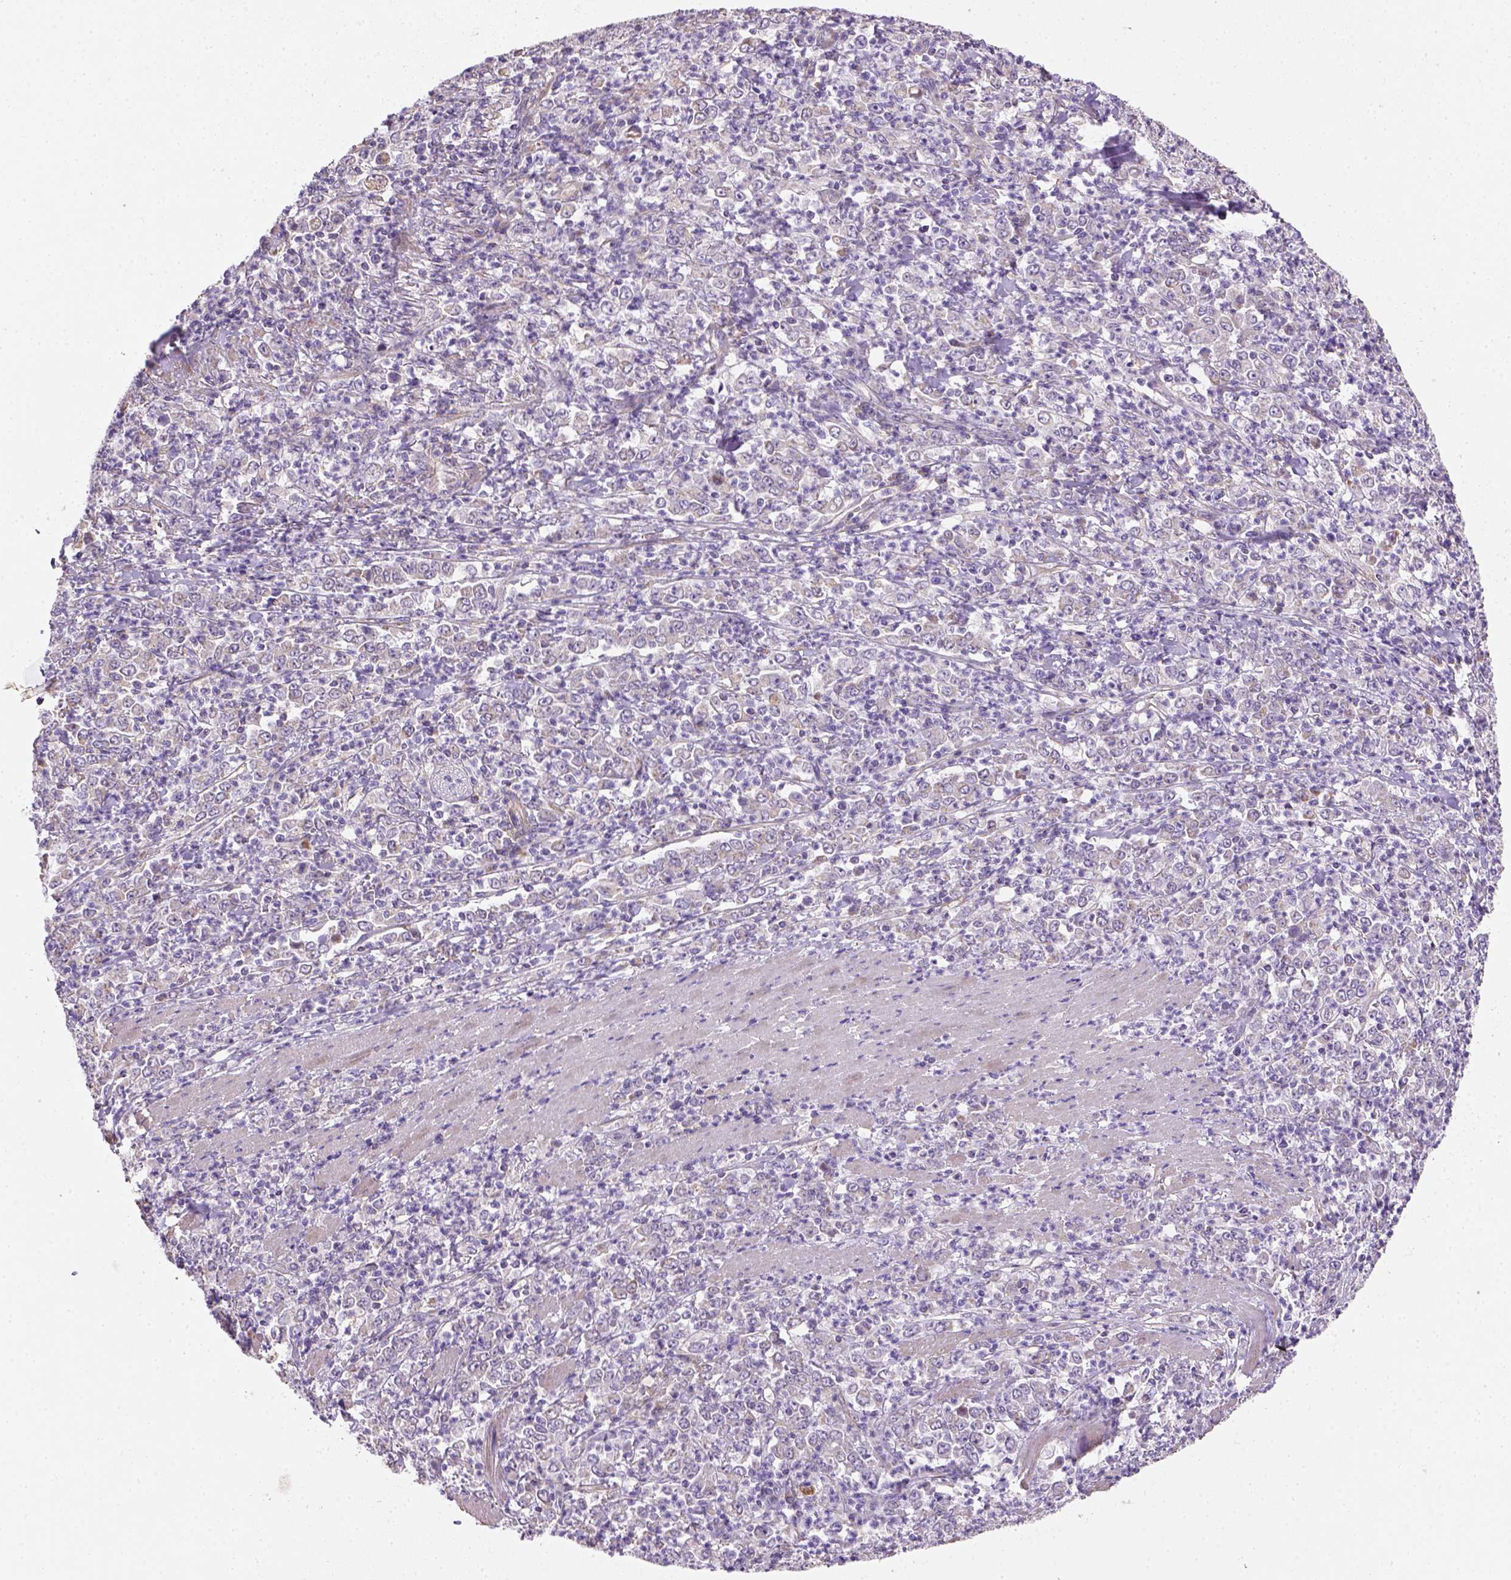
{"staining": {"intensity": "negative", "quantity": "none", "location": "none"}, "tissue": "stomach cancer", "cell_type": "Tumor cells", "image_type": "cancer", "snomed": [{"axis": "morphology", "description": "Adenocarcinoma, NOS"}, {"axis": "topography", "description": "Stomach, lower"}], "caption": "DAB immunohistochemical staining of human stomach cancer (adenocarcinoma) demonstrates no significant positivity in tumor cells.", "gene": "HTRA1", "patient": {"sex": "female", "age": 71}}